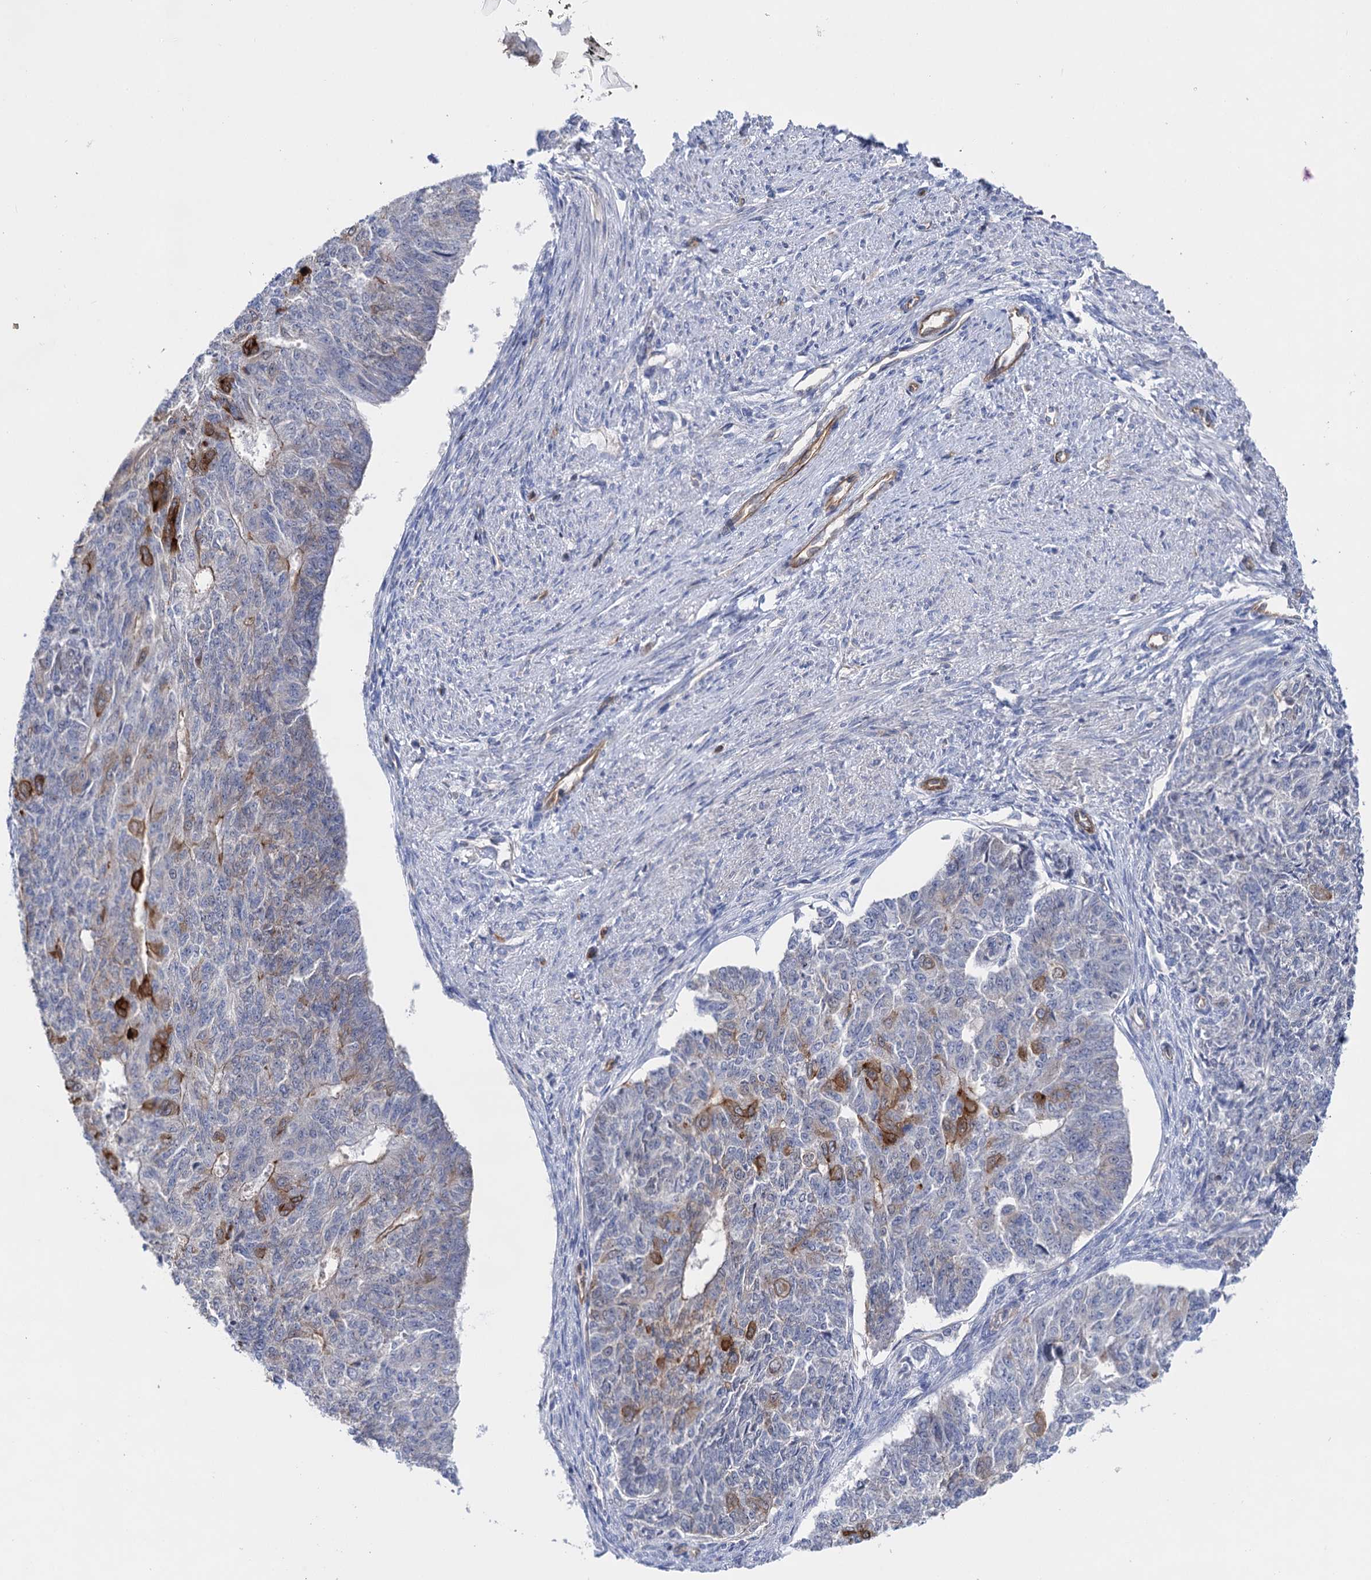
{"staining": {"intensity": "moderate", "quantity": "<25%", "location": "cytoplasmic/membranous"}, "tissue": "endometrial cancer", "cell_type": "Tumor cells", "image_type": "cancer", "snomed": [{"axis": "morphology", "description": "Adenocarcinoma, NOS"}, {"axis": "topography", "description": "Endometrium"}], "caption": "Adenocarcinoma (endometrial) stained with immunohistochemistry (IHC) exhibits moderate cytoplasmic/membranous positivity in approximately <25% of tumor cells.", "gene": "ABLIM1", "patient": {"sex": "female", "age": 32}}